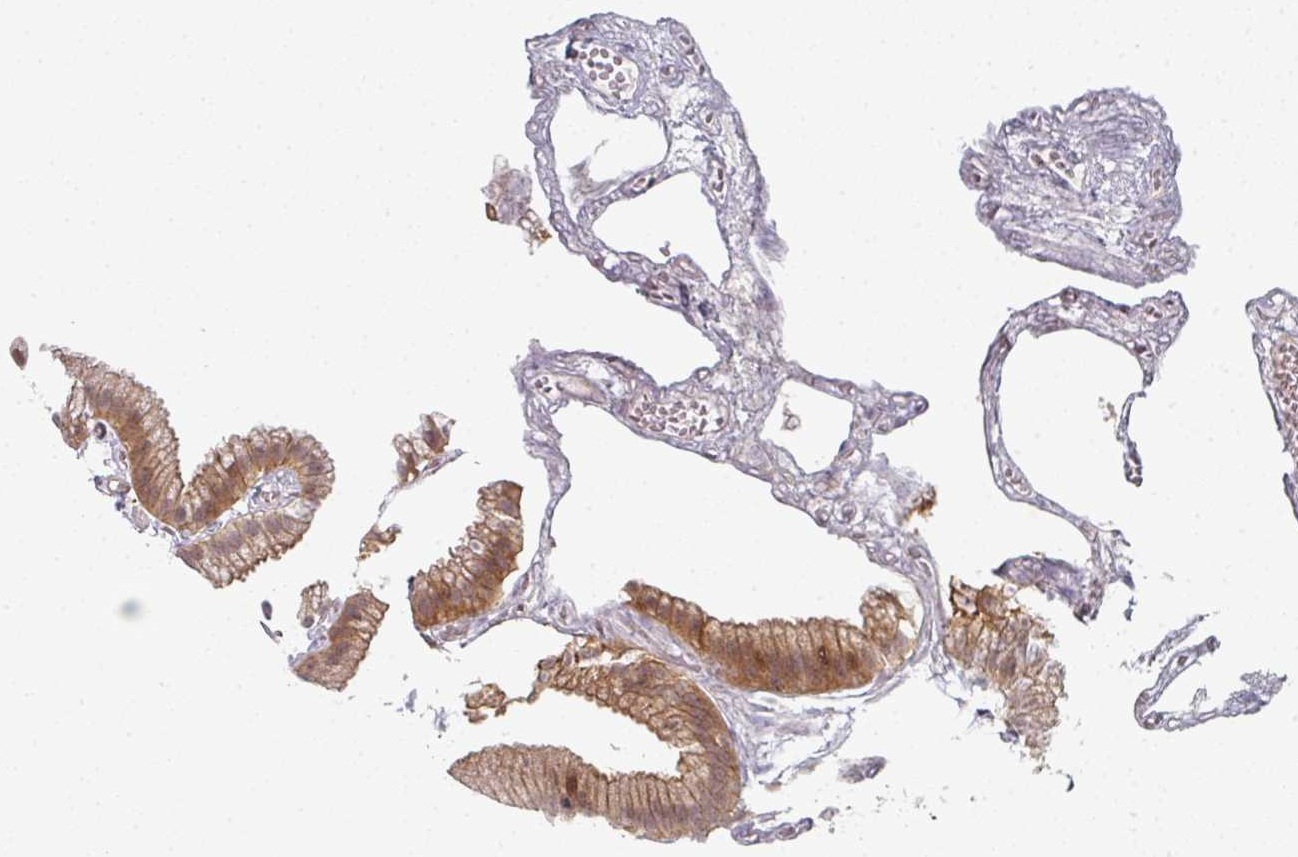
{"staining": {"intensity": "moderate", "quantity": ">75%", "location": "cytoplasmic/membranous,nuclear"}, "tissue": "gallbladder", "cell_type": "Glandular cells", "image_type": "normal", "snomed": [{"axis": "morphology", "description": "Normal tissue, NOS"}, {"axis": "topography", "description": "Gallbladder"}], "caption": "IHC (DAB) staining of normal human gallbladder displays moderate cytoplasmic/membranous,nuclear protein positivity in about >75% of glandular cells. Using DAB (brown) and hematoxylin (blue) stains, captured at high magnification using brightfield microscopy.", "gene": "TMCC1", "patient": {"sex": "female", "age": 63}}